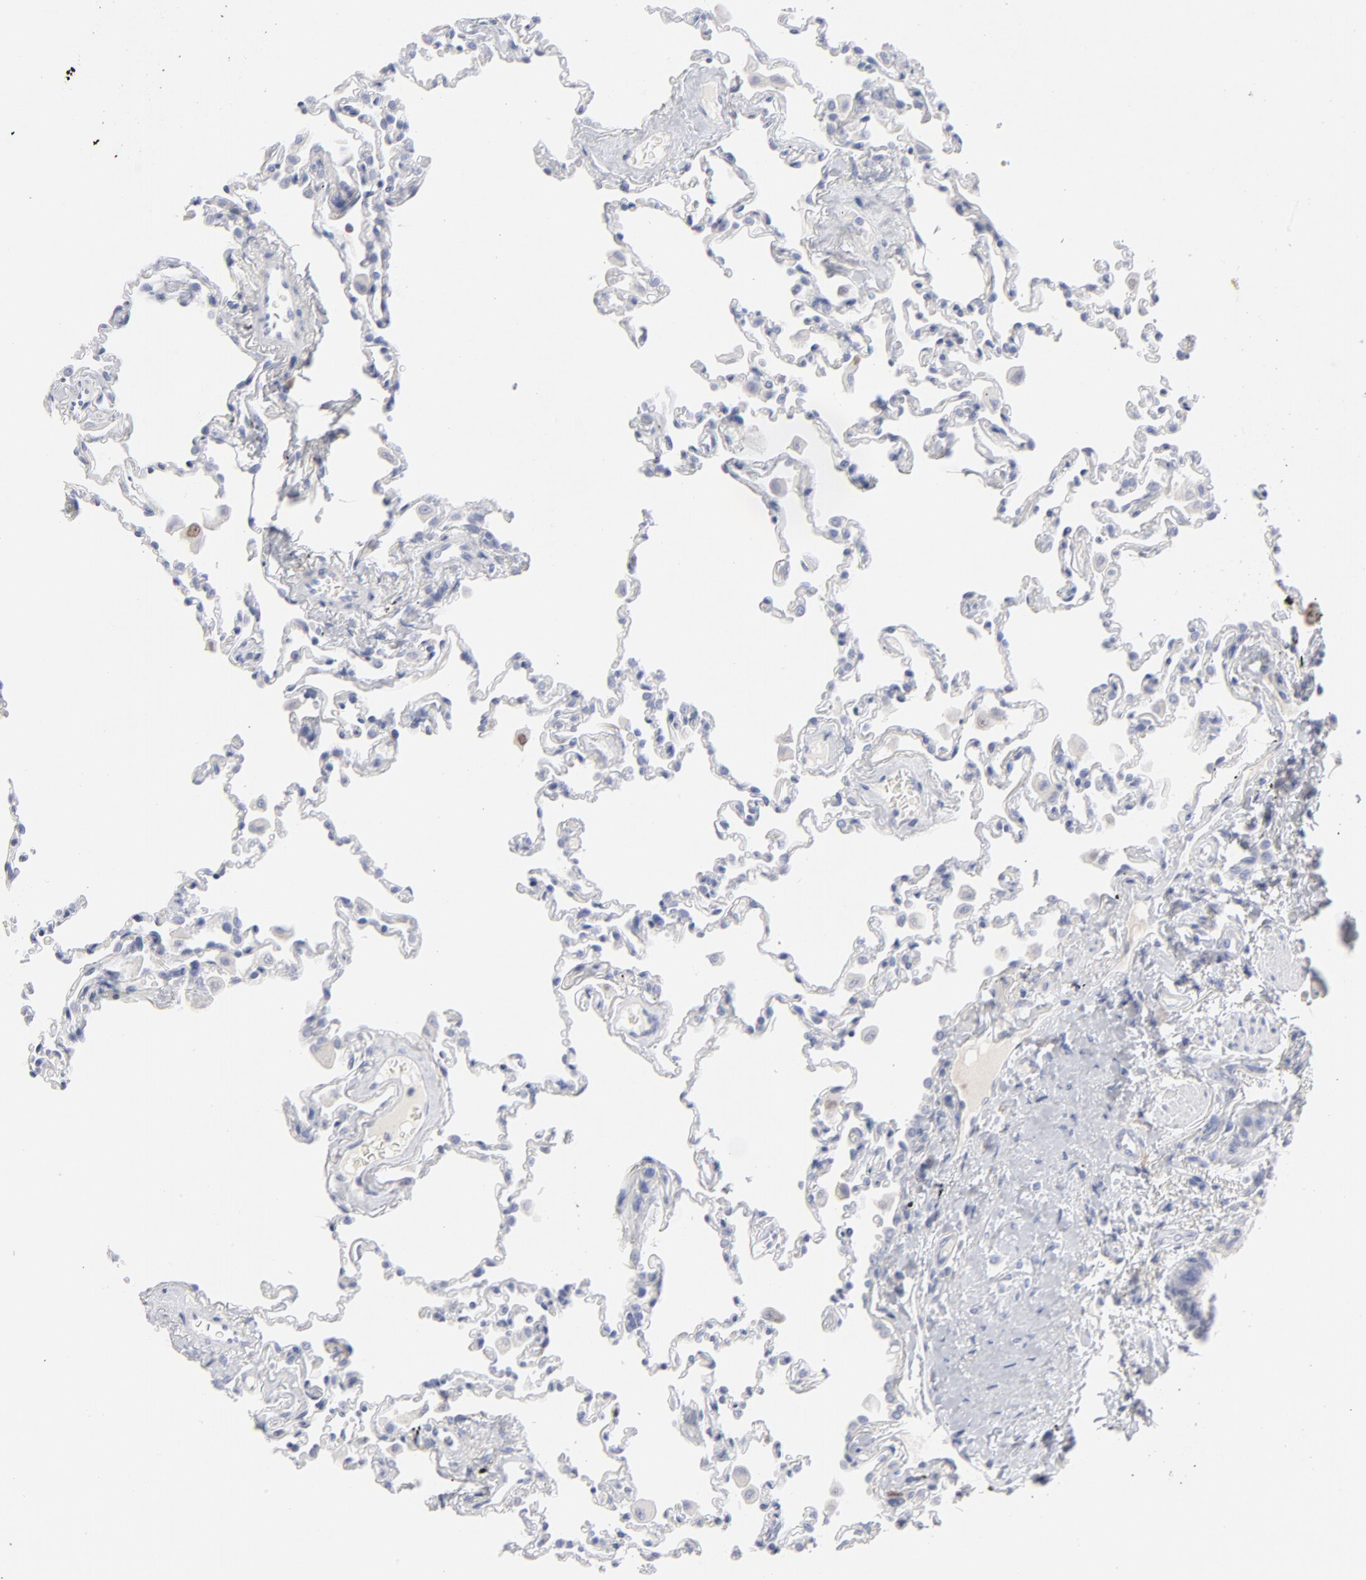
{"staining": {"intensity": "negative", "quantity": "none", "location": "none"}, "tissue": "lung", "cell_type": "Alveolar cells", "image_type": "normal", "snomed": [{"axis": "morphology", "description": "Normal tissue, NOS"}, {"axis": "topography", "description": "Lung"}], "caption": "Micrograph shows no significant protein staining in alveolar cells of normal lung.", "gene": "MCM7", "patient": {"sex": "male", "age": 59}}